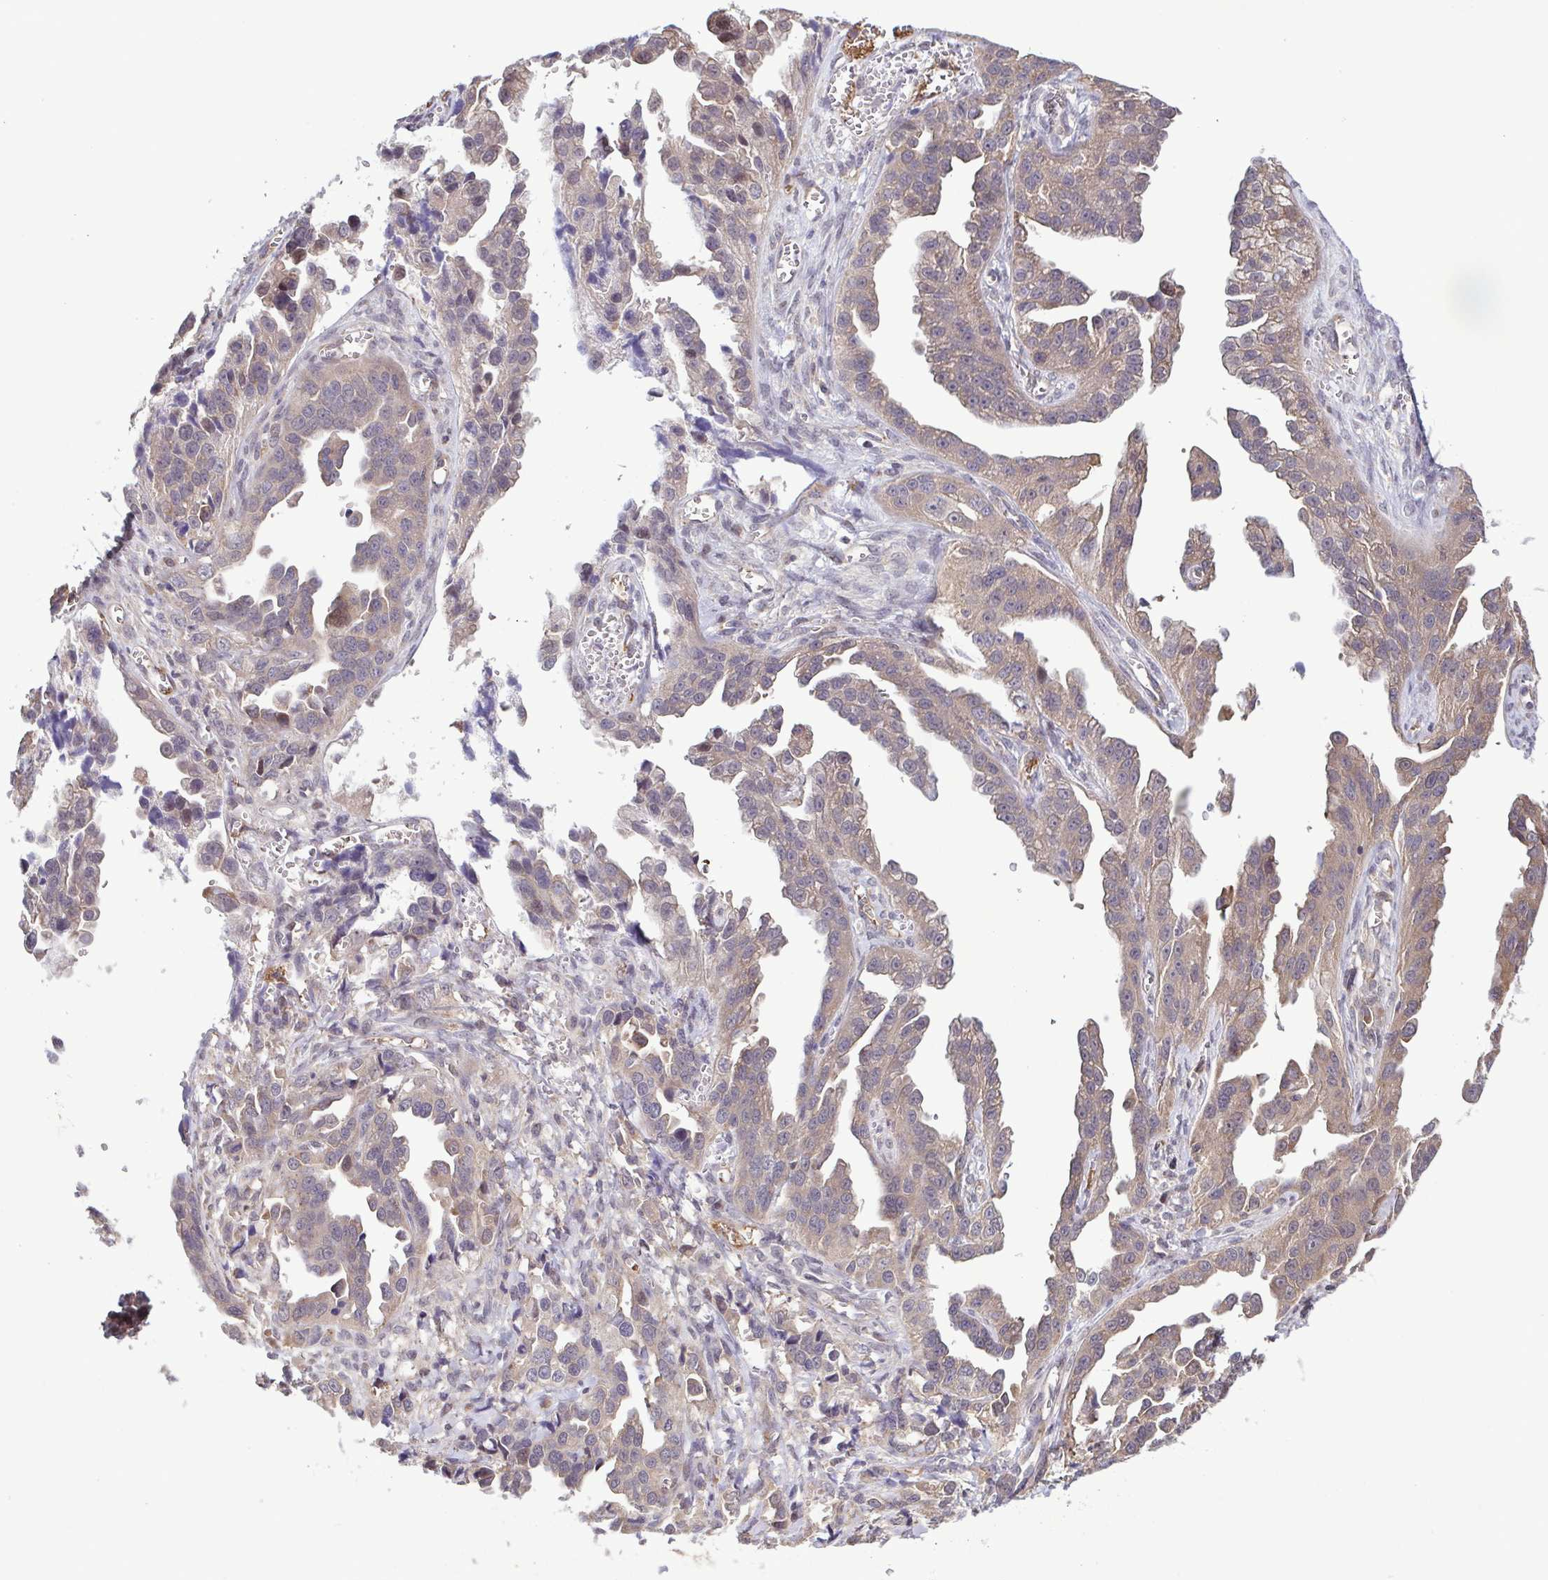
{"staining": {"intensity": "weak", "quantity": "<25%", "location": "cytoplasmic/membranous"}, "tissue": "ovarian cancer", "cell_type": "Tumor cells", "image_type": "cancer", "snomed": [{"axis": "morphology", "description": "Cystadenocarcinoma, serous, NOS"}, {"axis": "topography", "description": "Ovary"}], "caption": "Protein analysis of ovarian cancer exhibits no significant staining in tumor cells. (DAB (3,3'-diaminobenzidine) IHC visualized using brightfield microscopy, high magnification).", "gene": "ZNF200", "patient": {"sex": "female", "age": 75}}